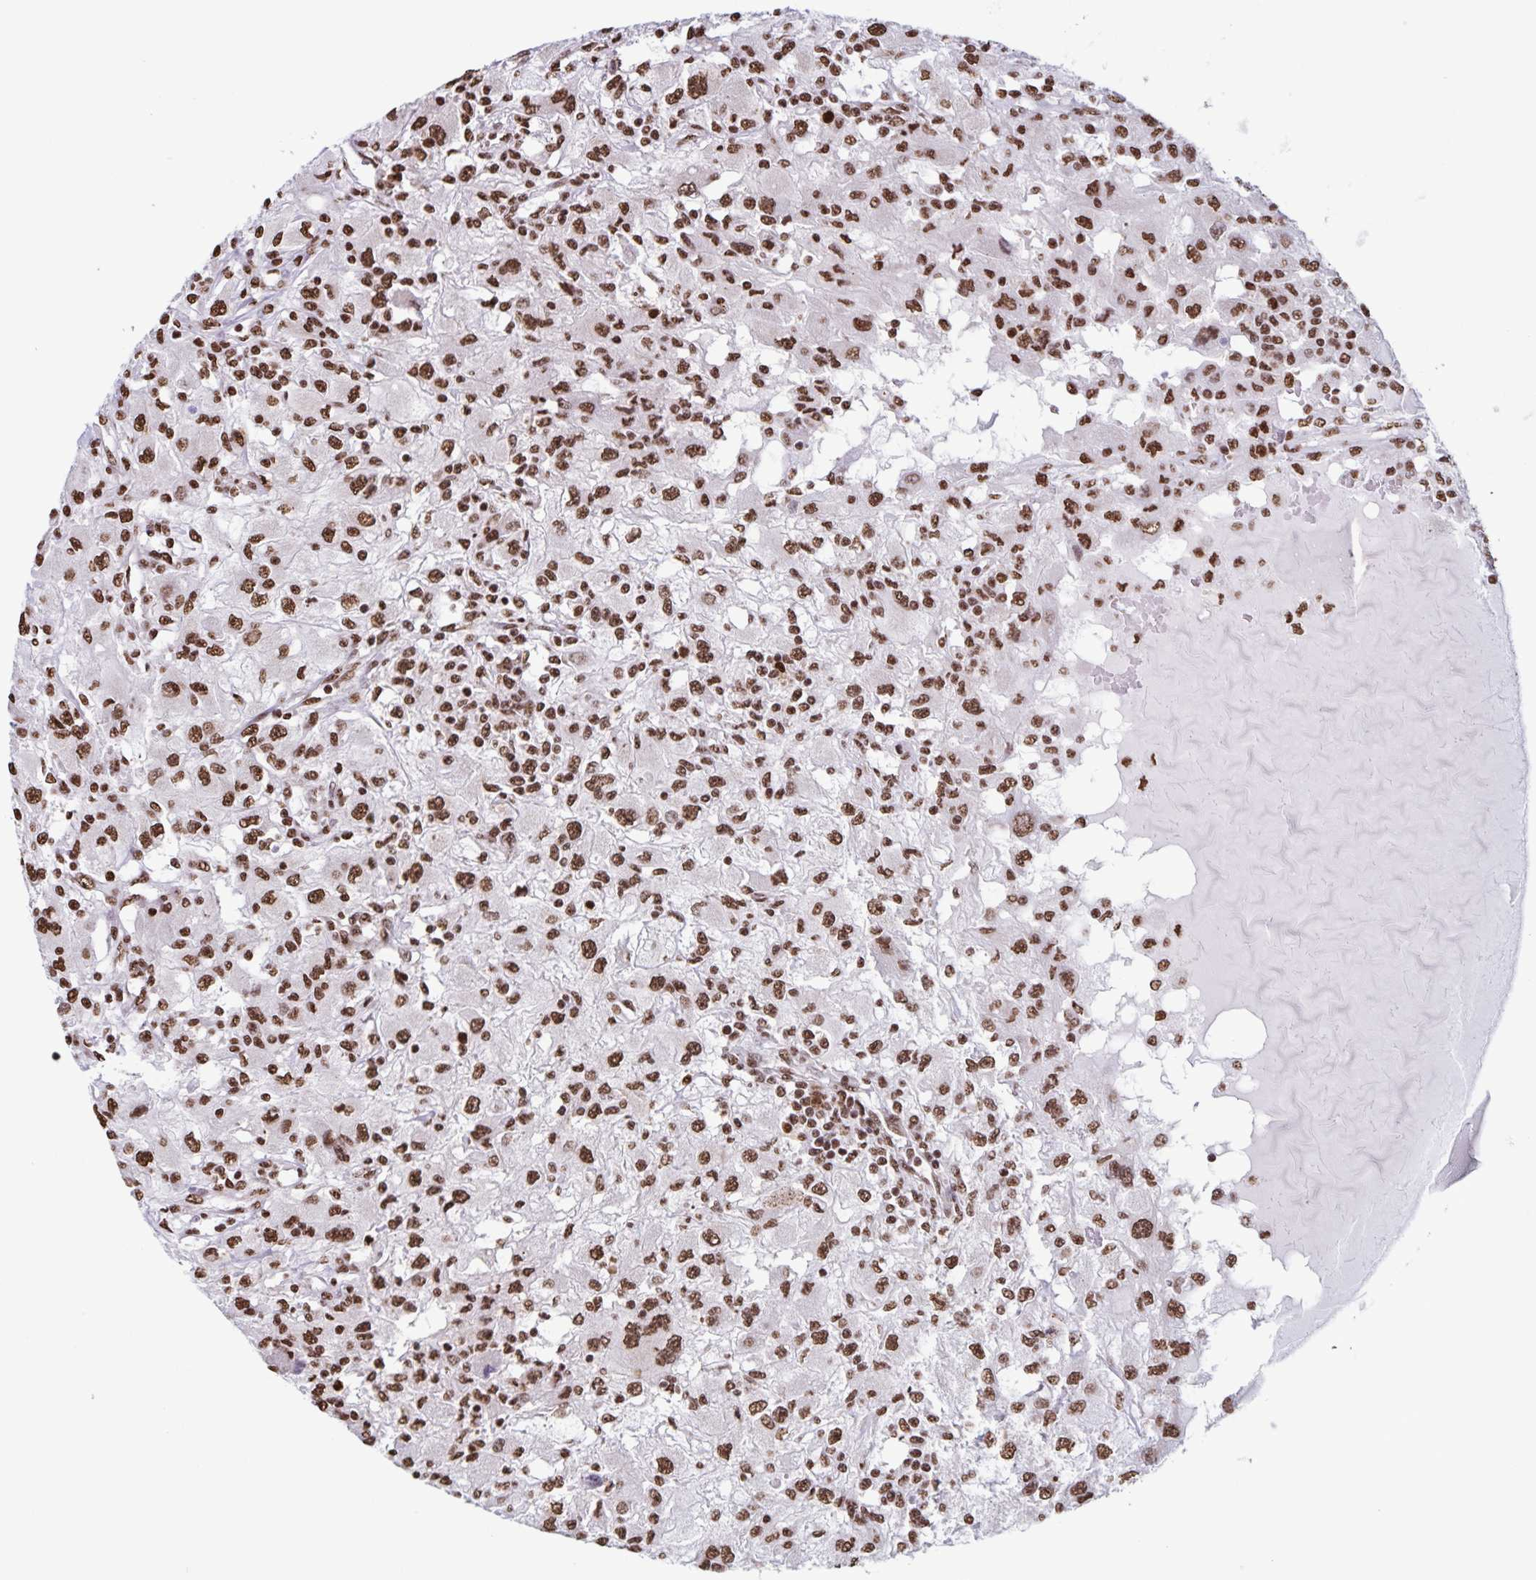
{"staining": {"intensity": "strong", "quantity": ">75%", "location": "nuclear"}, "tissue": "renal cancer", "cell_type": "Tumor cells", "image_type": "cancer", "snomed": [{"axis": "morphology", "description": "Adenocarcinoma, NOS"}, {"axis": "topography", "description": "Kidney"}], "caption": "Immunohistochemical staining of human adenocarcinoma (renal) reveals high levels of strong nuclear protein expression in approximately >75% of tumor cells.", "gene": "DUT", "patient": {"sex": "female", "age": 67}}